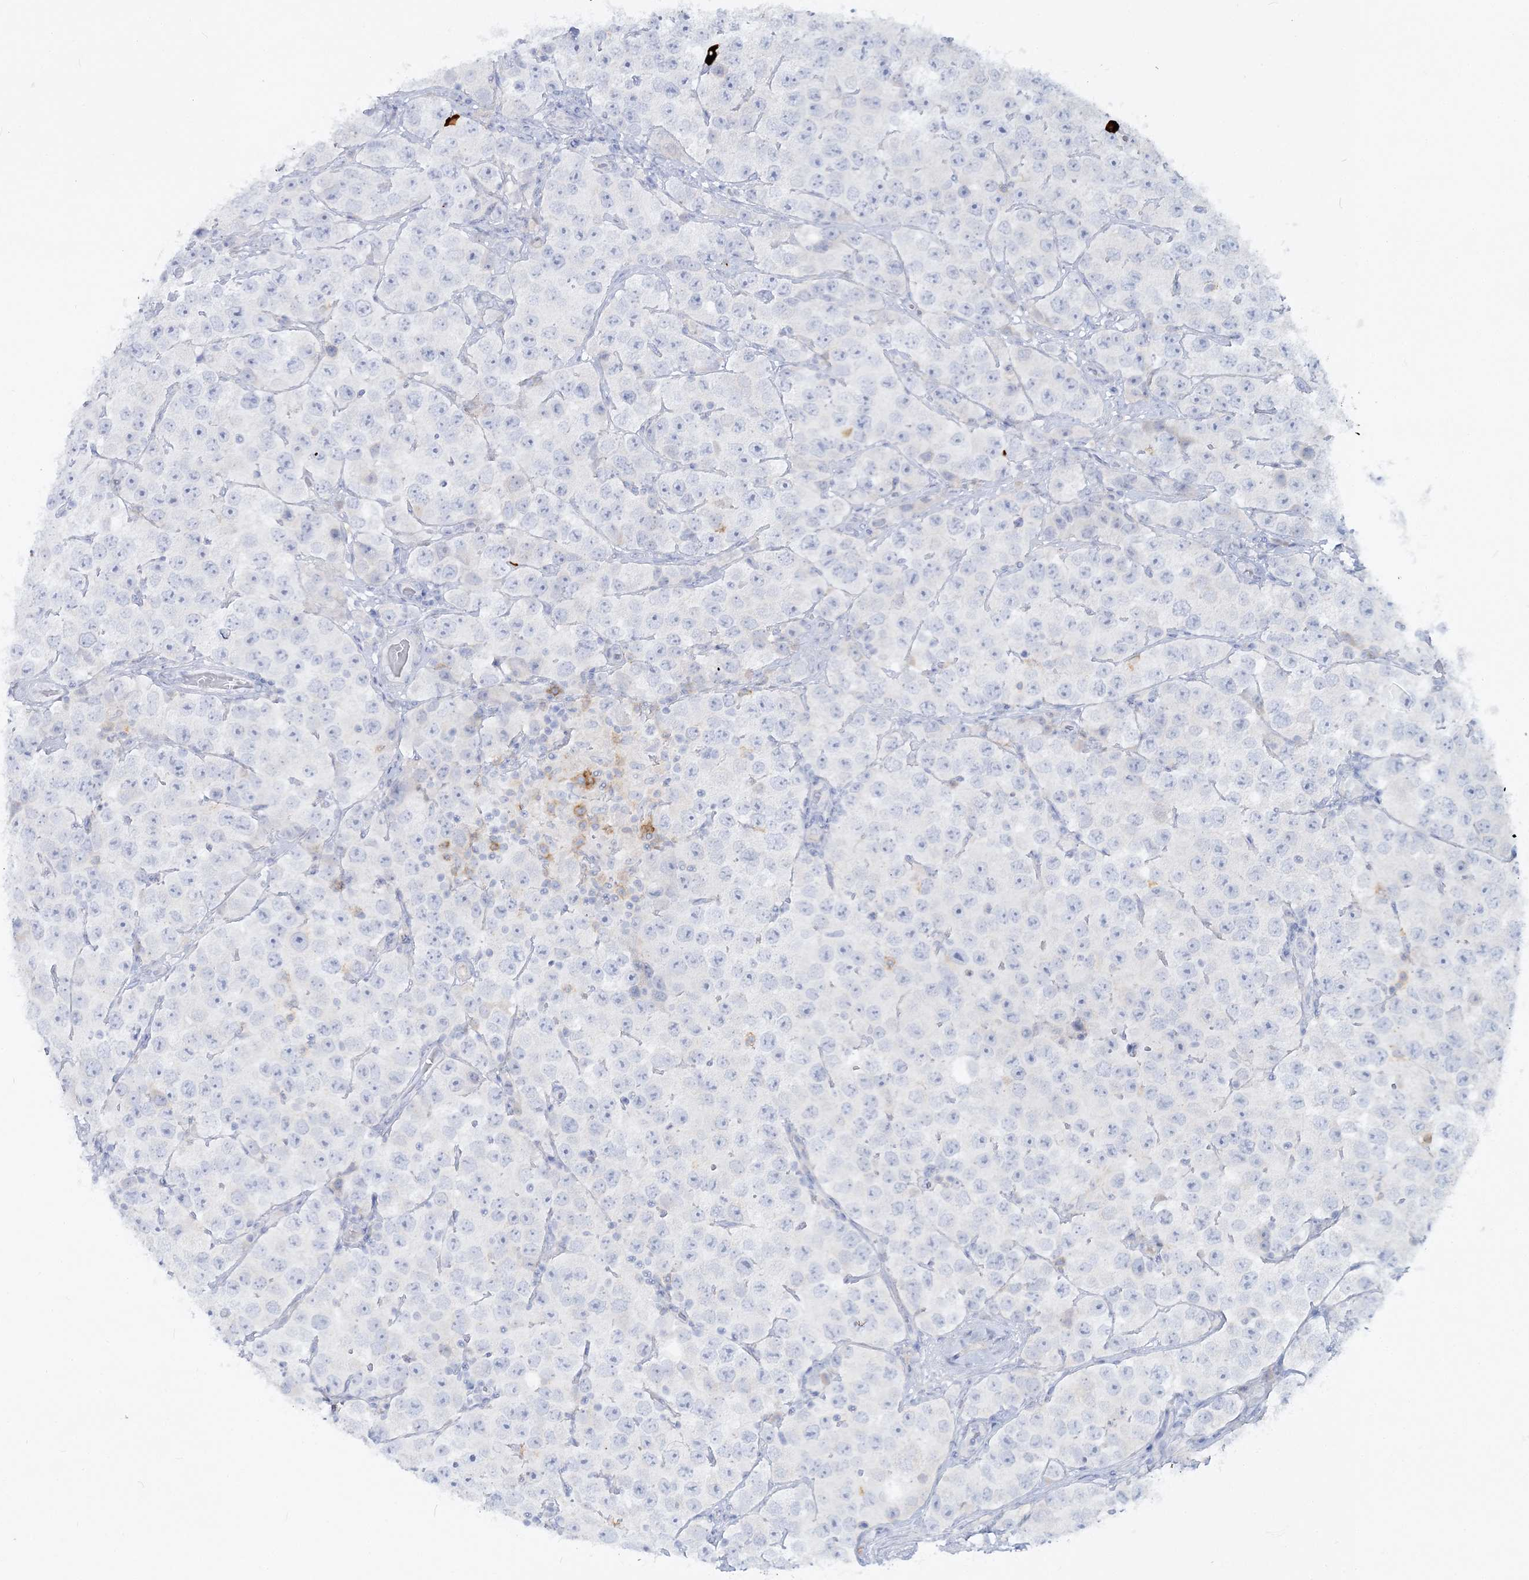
{"staining": {"intensity": "negative", "quantity": "none", "location": "none"}, "tissue": "testis cancer", "cell_type": "Tumor cells", "image_type": "cancer", "snomed": [{"axis": "morphology", "description": "Seminoma, NOS"}, {"axis": "topography", "description": "Testis"}], "caption": "DAB immunohistochemical staining of seminoma (testis) displays no significant expression in tumor cells.", "gene": "WDSUB1", "patient": {"sex": "male", "age": 28}}